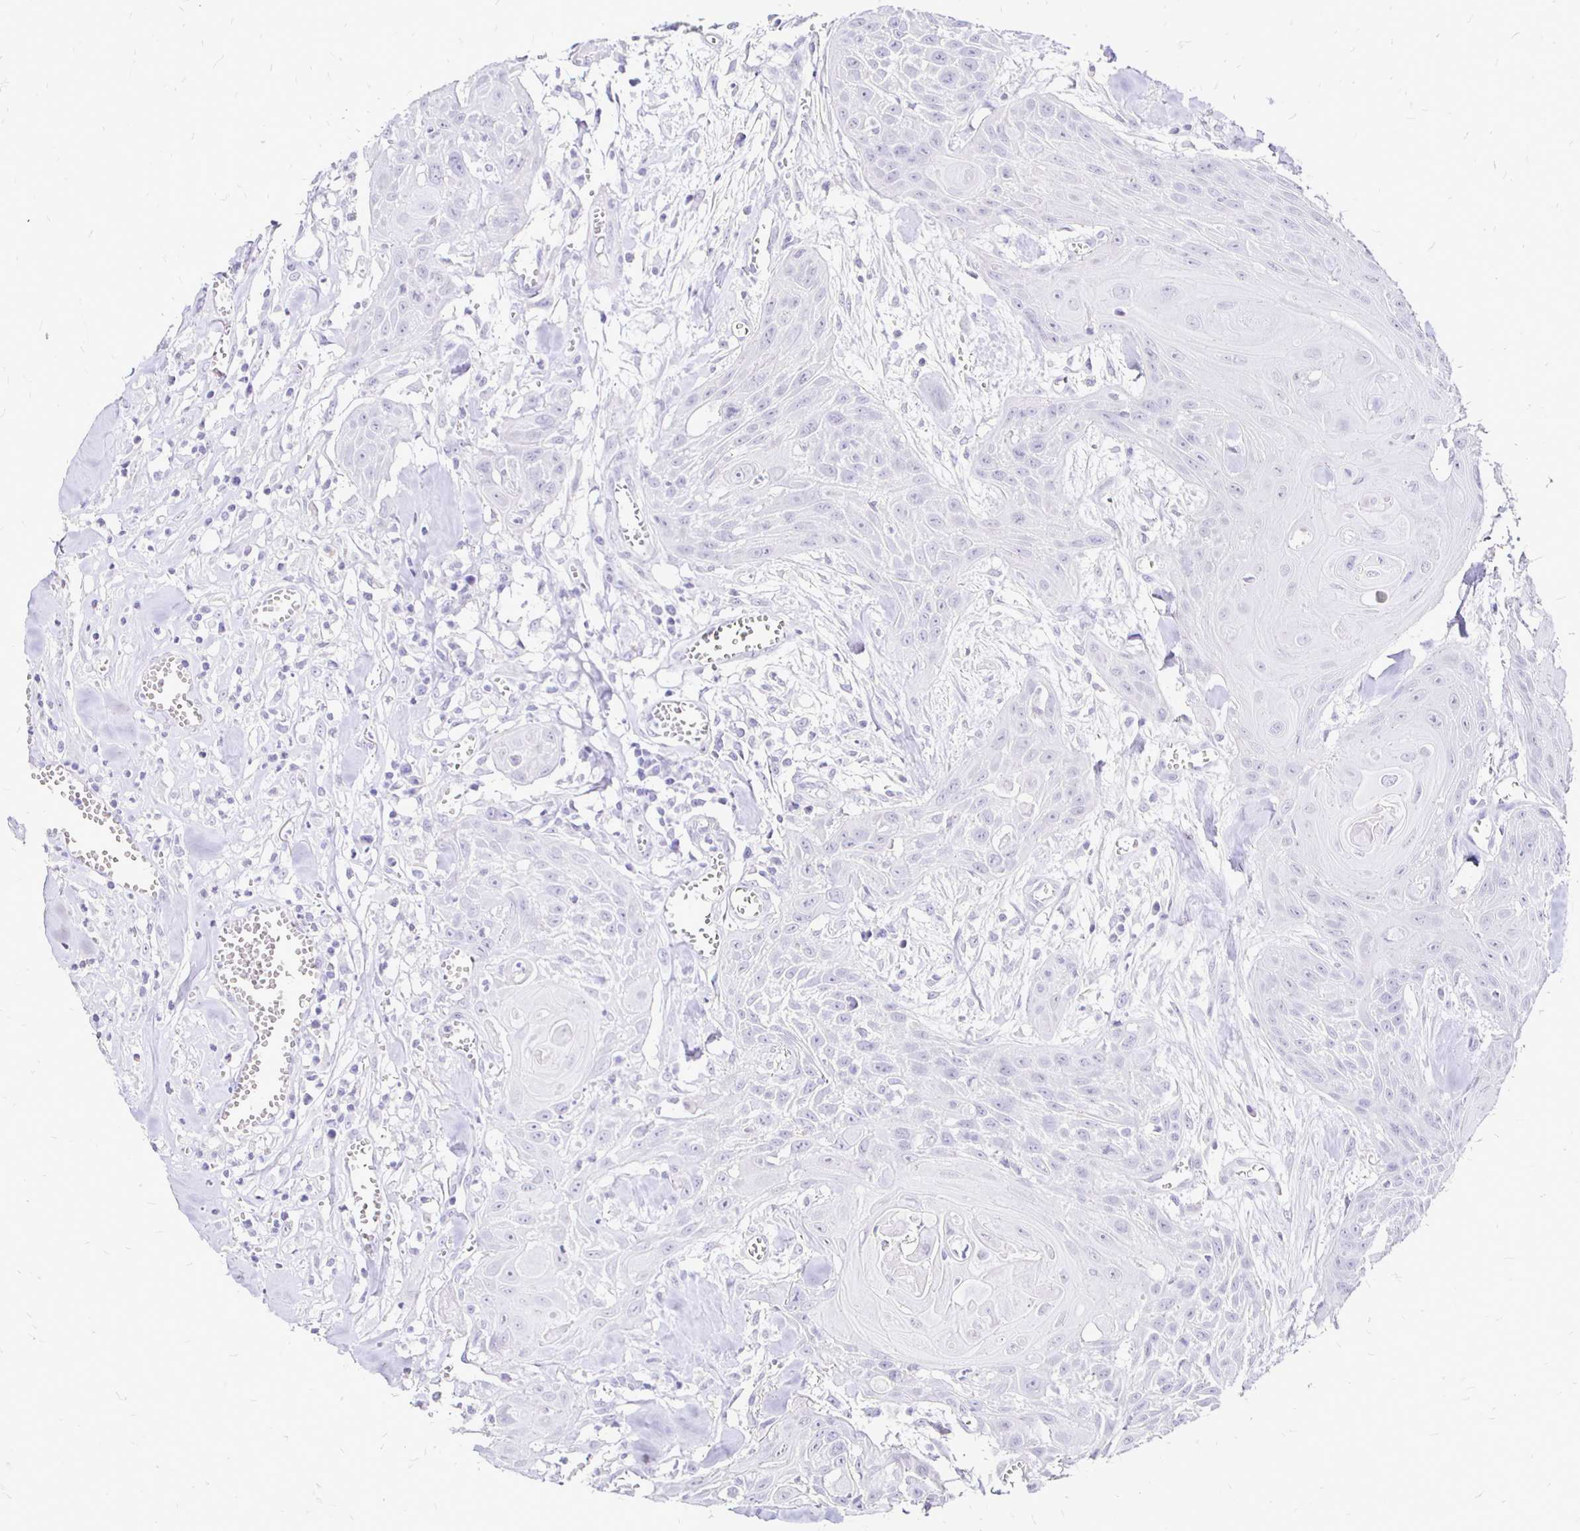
{"staining": {"intensity": "negative", "quantity": "none", "location": "none"}, "tissue": "head and neck cancer", "cell_type": "Tumor cells", "image_type": "cancer", "snomed": [{"axis": "morphology", "description": "Squamous cell carcinoma, NOS"}, {"axis": "topography", "description": "Lymph node"}, {"axis": "topography", "description": "Salivary gland"}, {"axis": "topography", "description": "Head-Neck"}], "caption": "The photomicrograph displays no significant positivity in tumor cells of head and neck cancer.", "gene": "IRGC", "patient": {"sex": "female", "age": 74}}